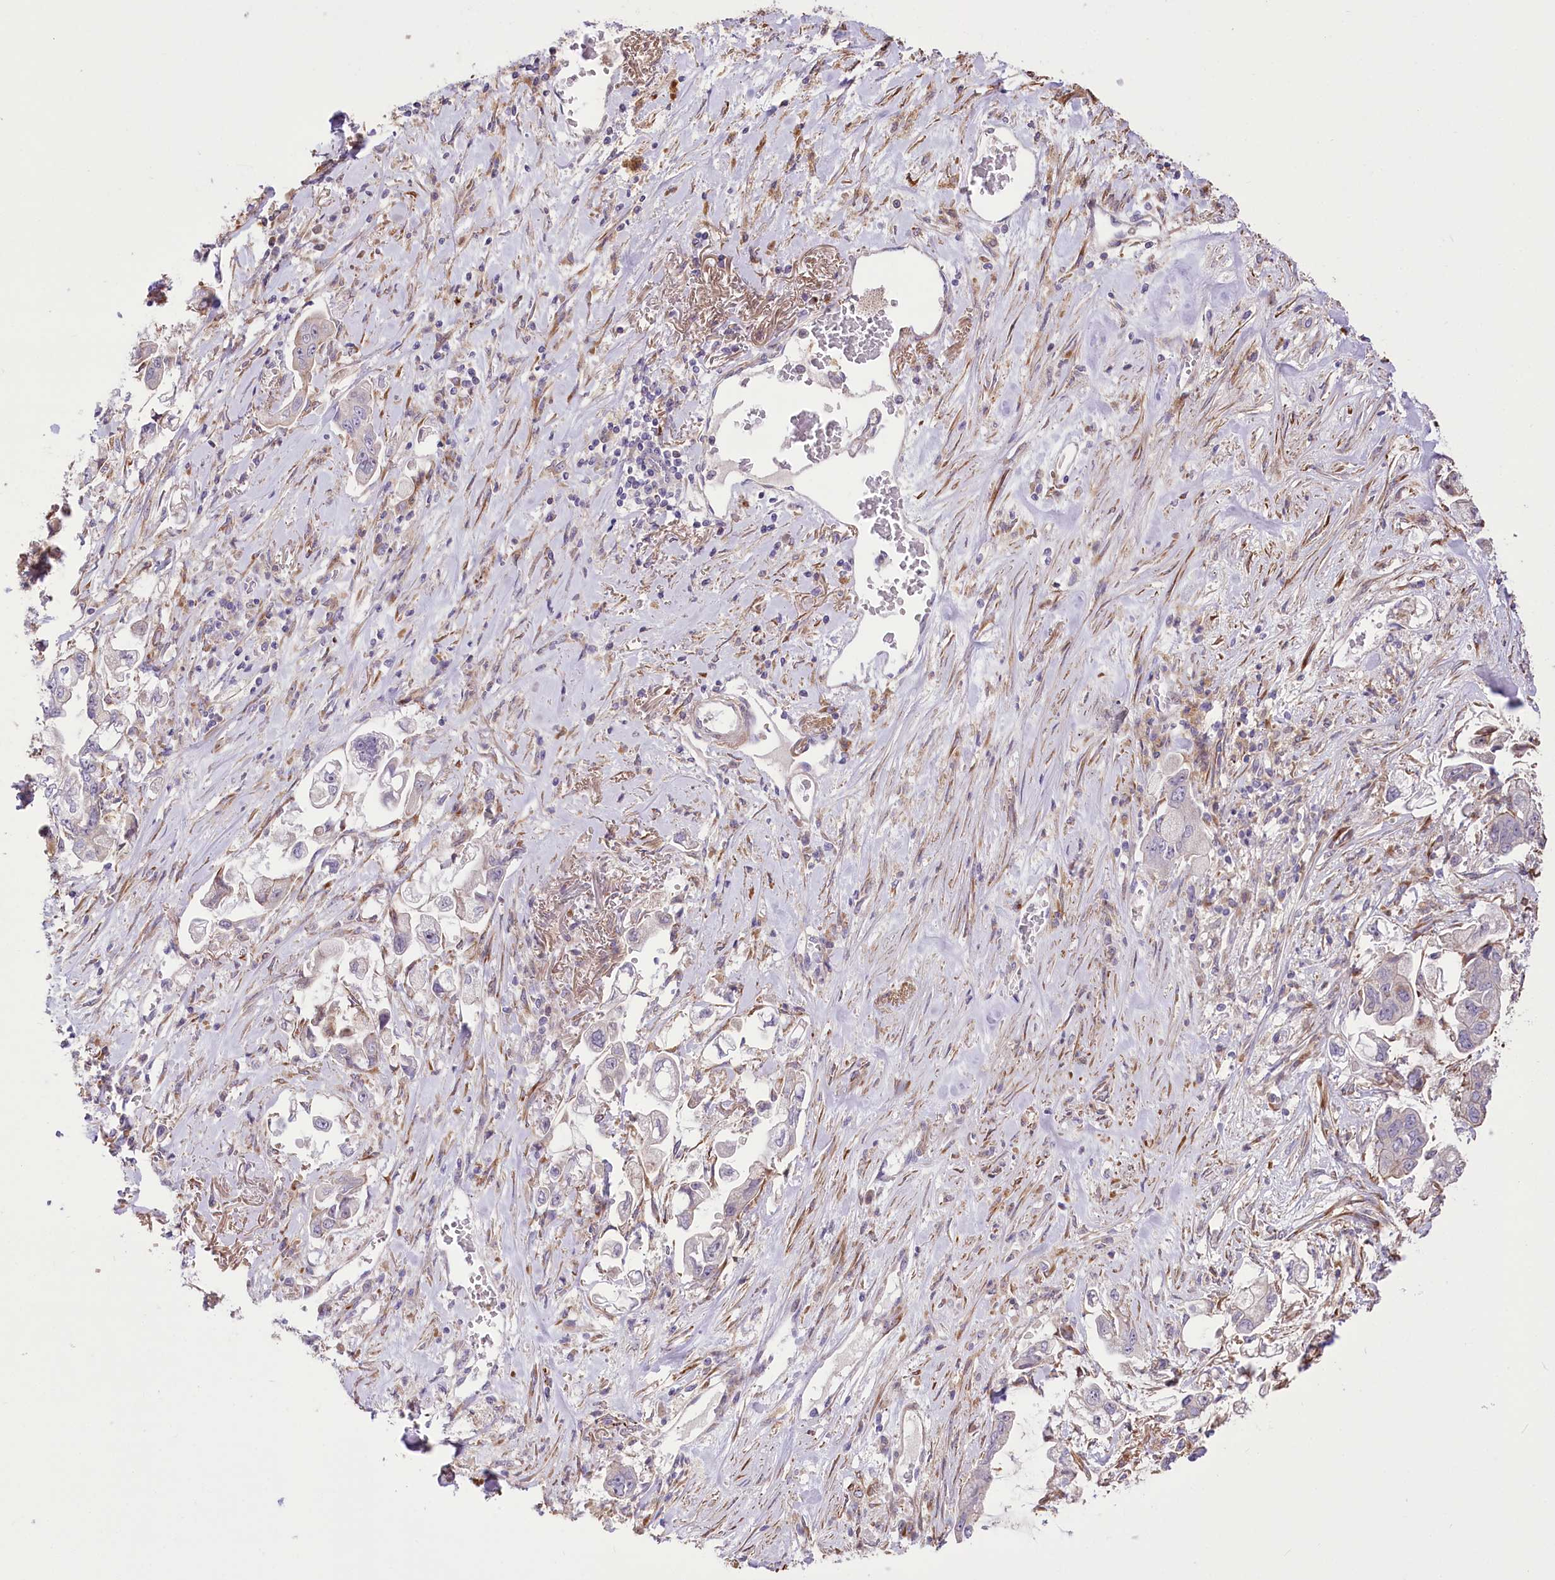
{"staining": {"intensity": "negative", "quantity": "none", "location": "none"}, "tissue": "stomach cancer", "cell_type": "Tumor cells", "image_type": "cancer", "snomed": [{"axis": "morphology", "description": "Adenocarcinoma, NOS"}, {"axis": "topography", "description": "Stomach"}], "caption": "The micrograph demonstrates no staining of tumor cells in stomach cancer (adenocarcinoma).", "gene": "RNF24", "patient": {"sex": "male", "age": 62}}